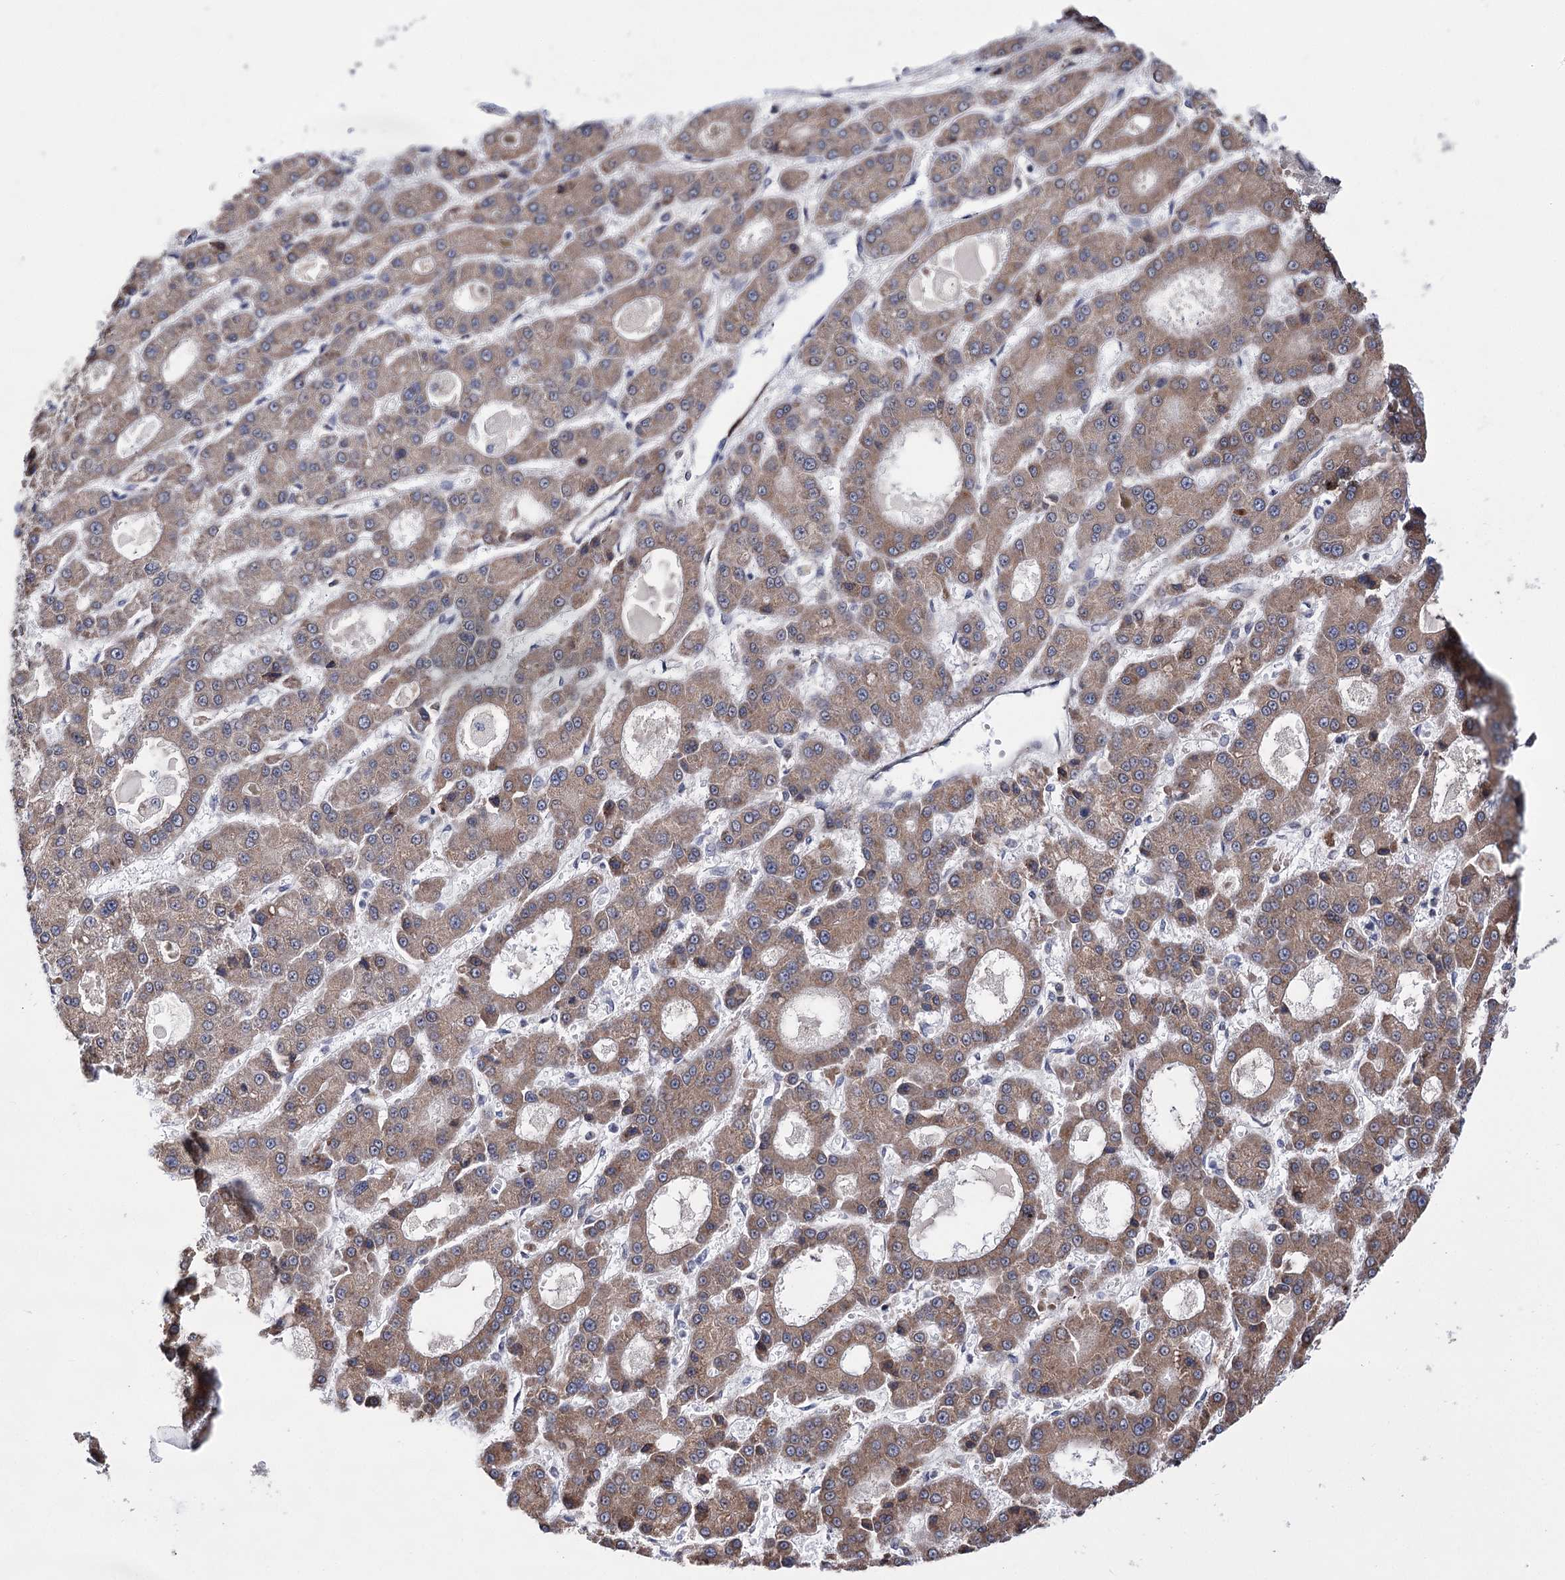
{"staining": {"intensity": "moderate", "quantity": ">75%", "location": "cytoplasmic/membranous"}, "tissue": "liver cancer", "cell_type": "Tumor cells", "image_type": "cancer", "snomed": [{"axis": "morphology", "description": "Carcinoma, Hepatocellular, NOS"}, {"axis": "topography", "description": "Liver"}], "caption": "This micrograph exhibits liver hepatocellular carcinoma stained with immunohistochemistry (IHC) to label a protein in brown. The cytoplasmic/membranous of tumor cells show moderate positivity for the protein. Nuclei are counter-stained blue.", "gene": "PPRC1", "patient": {"sex": "male", "age": 70}}